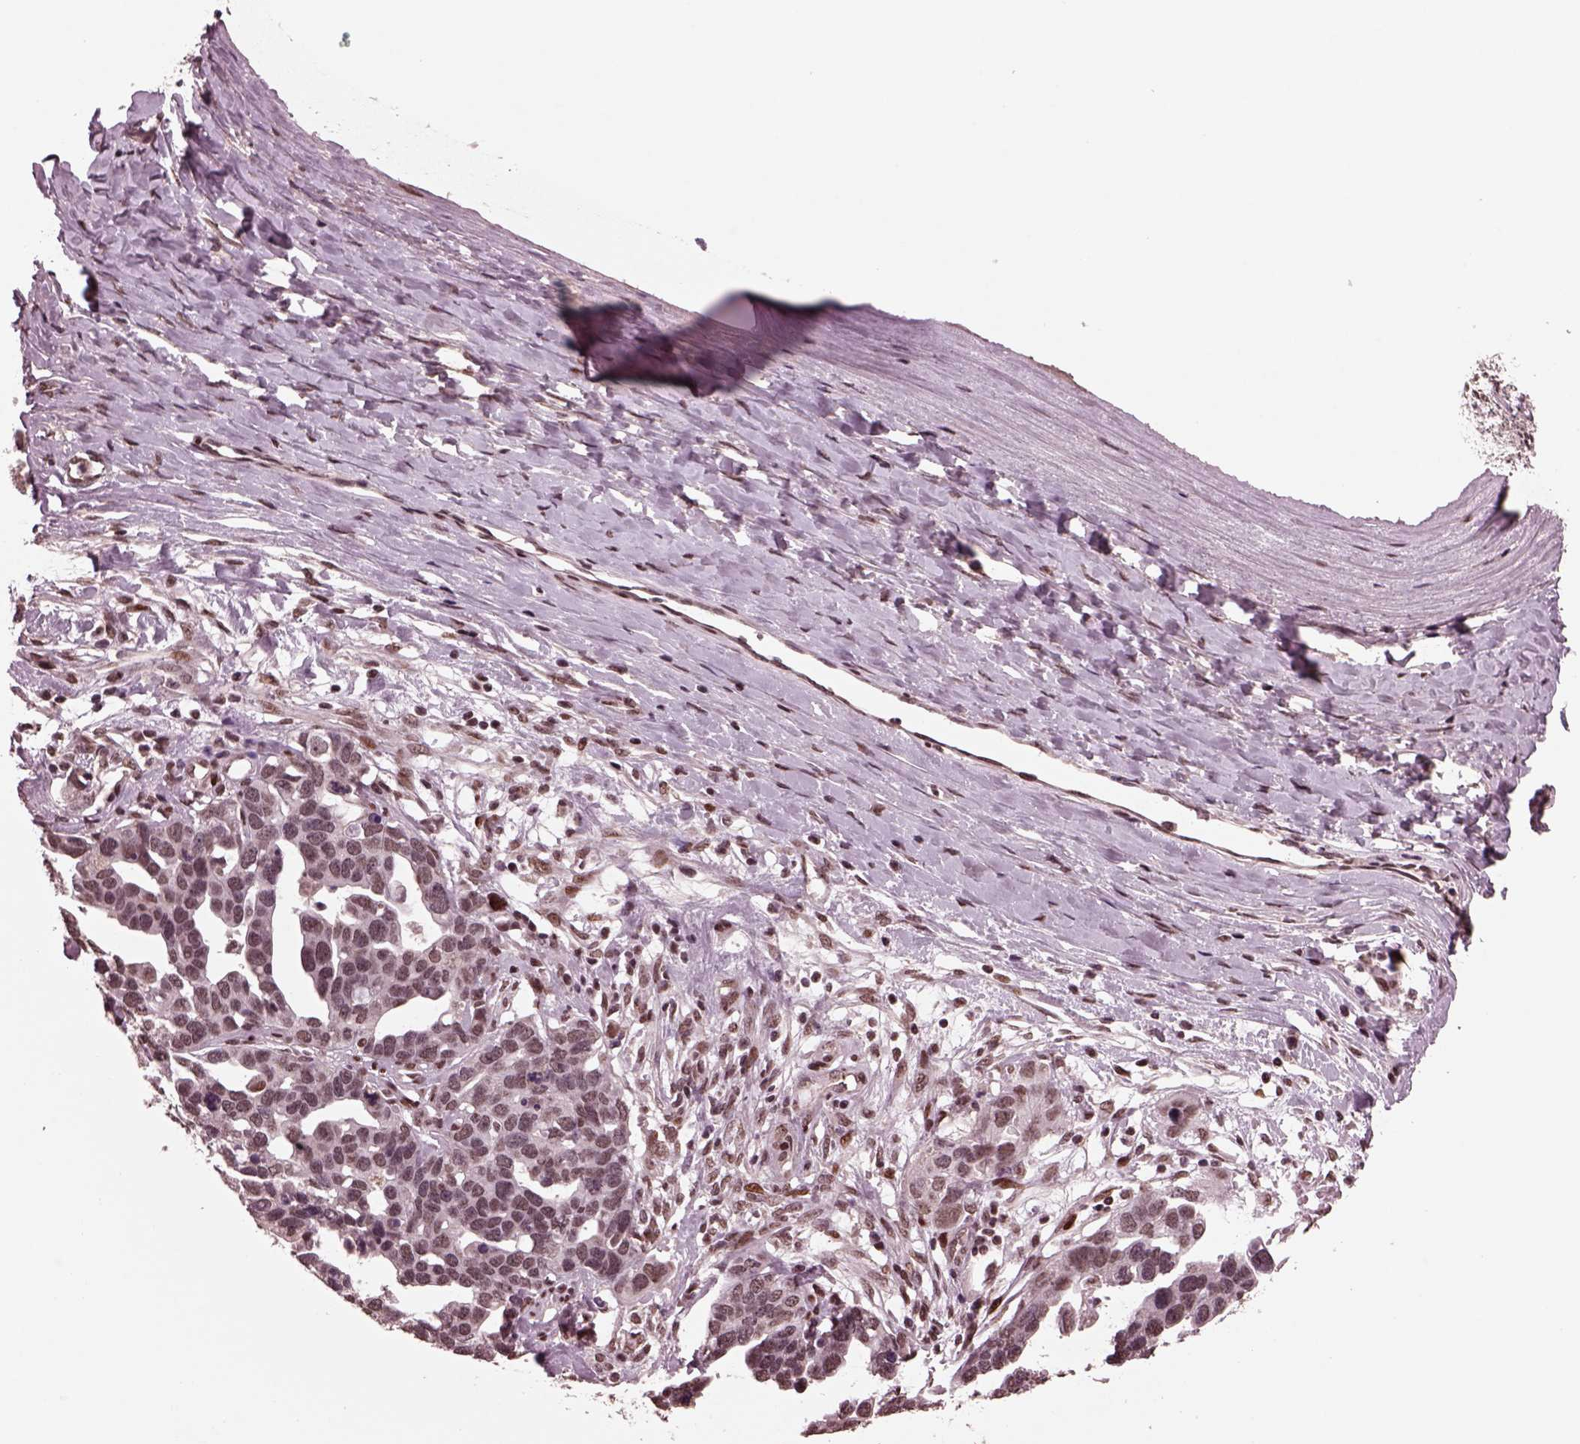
{"staining": {"intensity": "weak", "quantity": "<25%", "location": "nuclear"}, "tissue": "ovarian cancer", "cell_type": "Tumor cells", "image_type": "cancer", "snomed": [{"axis": "morphology", "description": "Cystadenocarcinoma, serous, NOS"}, {"axis": "topography", "description": "Ovary"}], "caption": "Tumor cells are negative for protein expression in human ovarian cancer (serous cystadenocarcinoma).", "gene": "NAP1L5", "patient": {"sex": "female", "age": 54}}